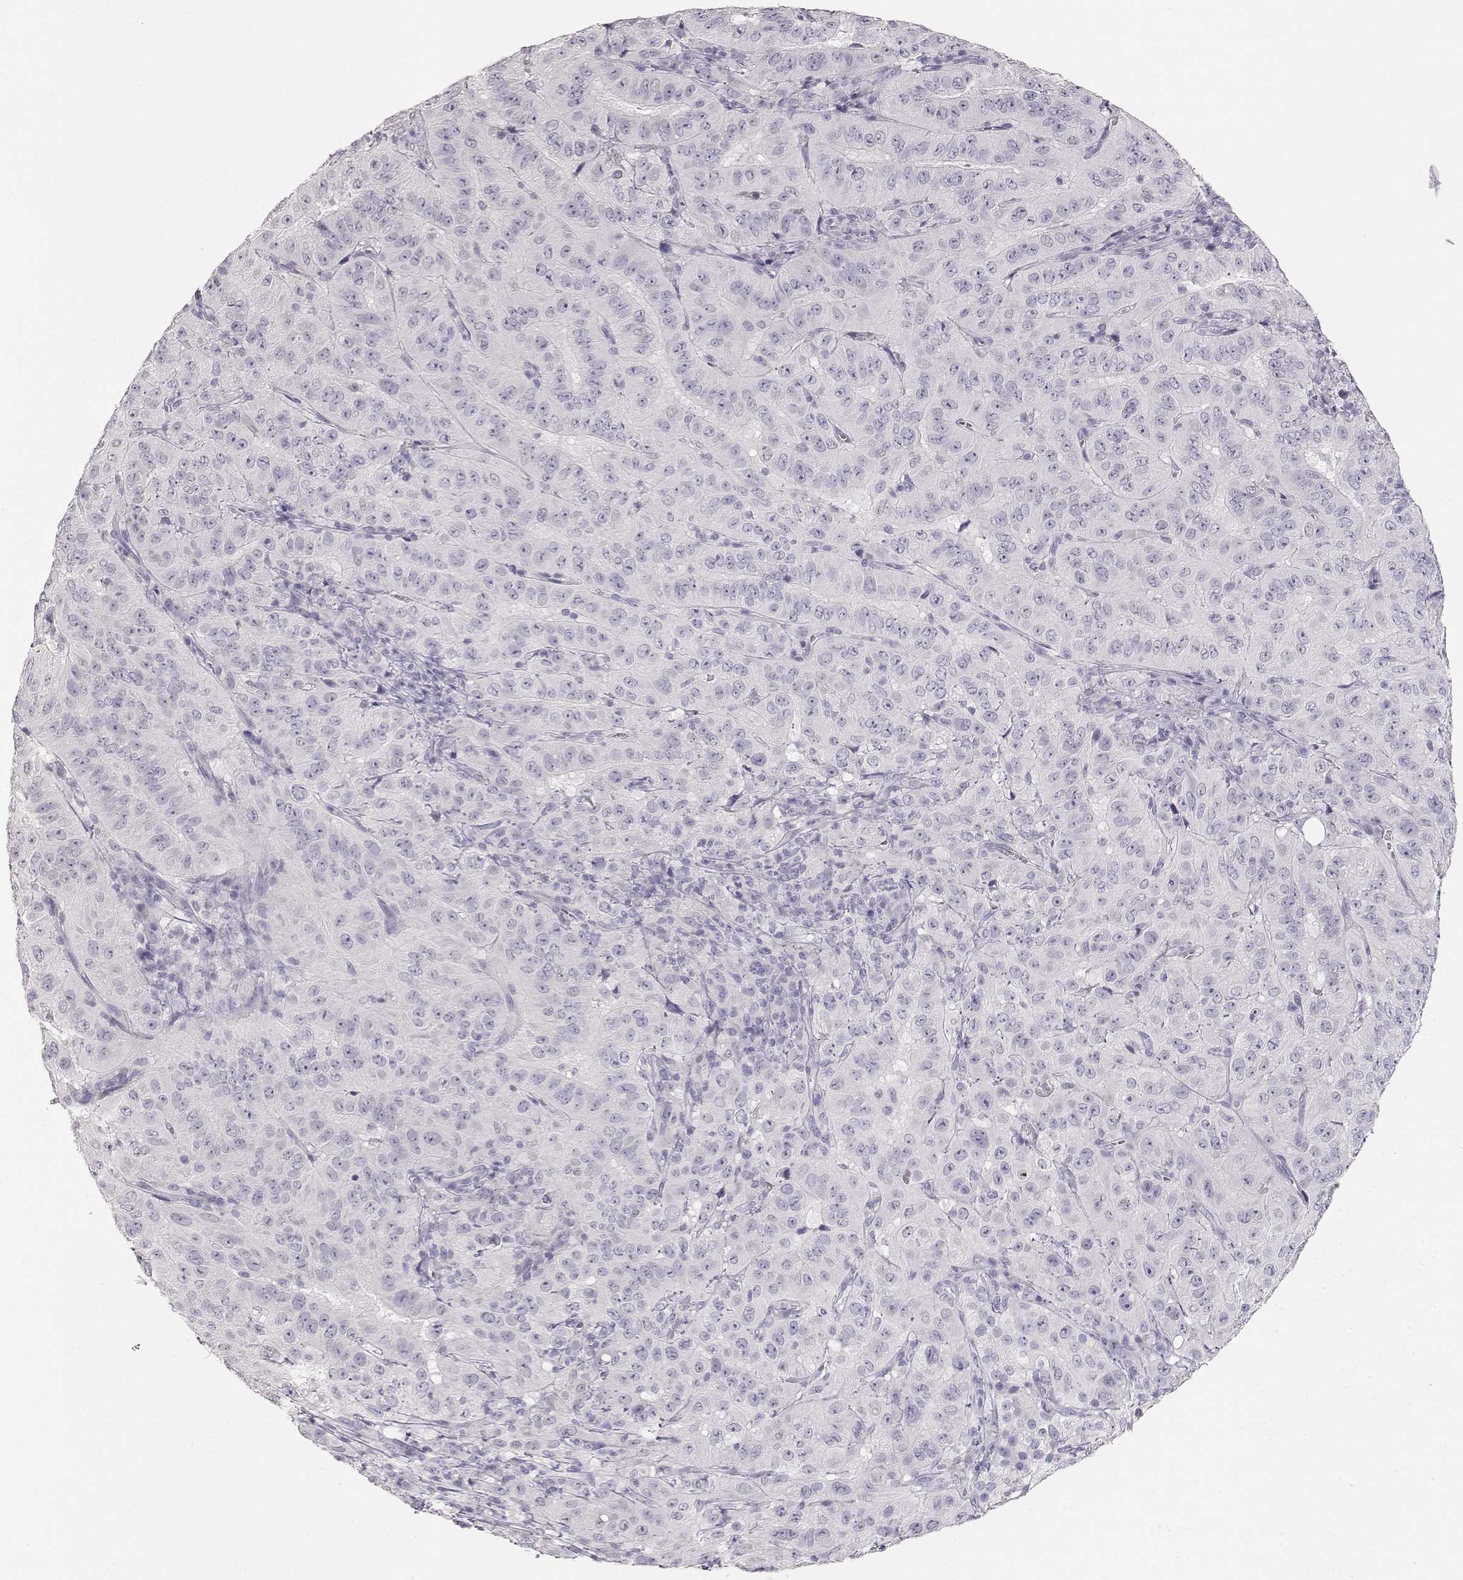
{"staining": {"intensity": "negative", "quantity": "none", "location": "none"}, "tissue": "pancreatic cancer", "cell_type": "Tumor cells", "image_type": "cancer", "snomed": [{"axis": "morphology", "description": "Adenocarcinoma, NOS"}, {"axis": "topography", "description": "Pancreas"}], "caption": "An IHC image of adenocarcinoma (pancreatic) is shown. There is no staining in tumor cells of adenocarcinoma (pancreatic).", "gene": "TKTL1", "patient": {"sex": "male", "age": 63}}